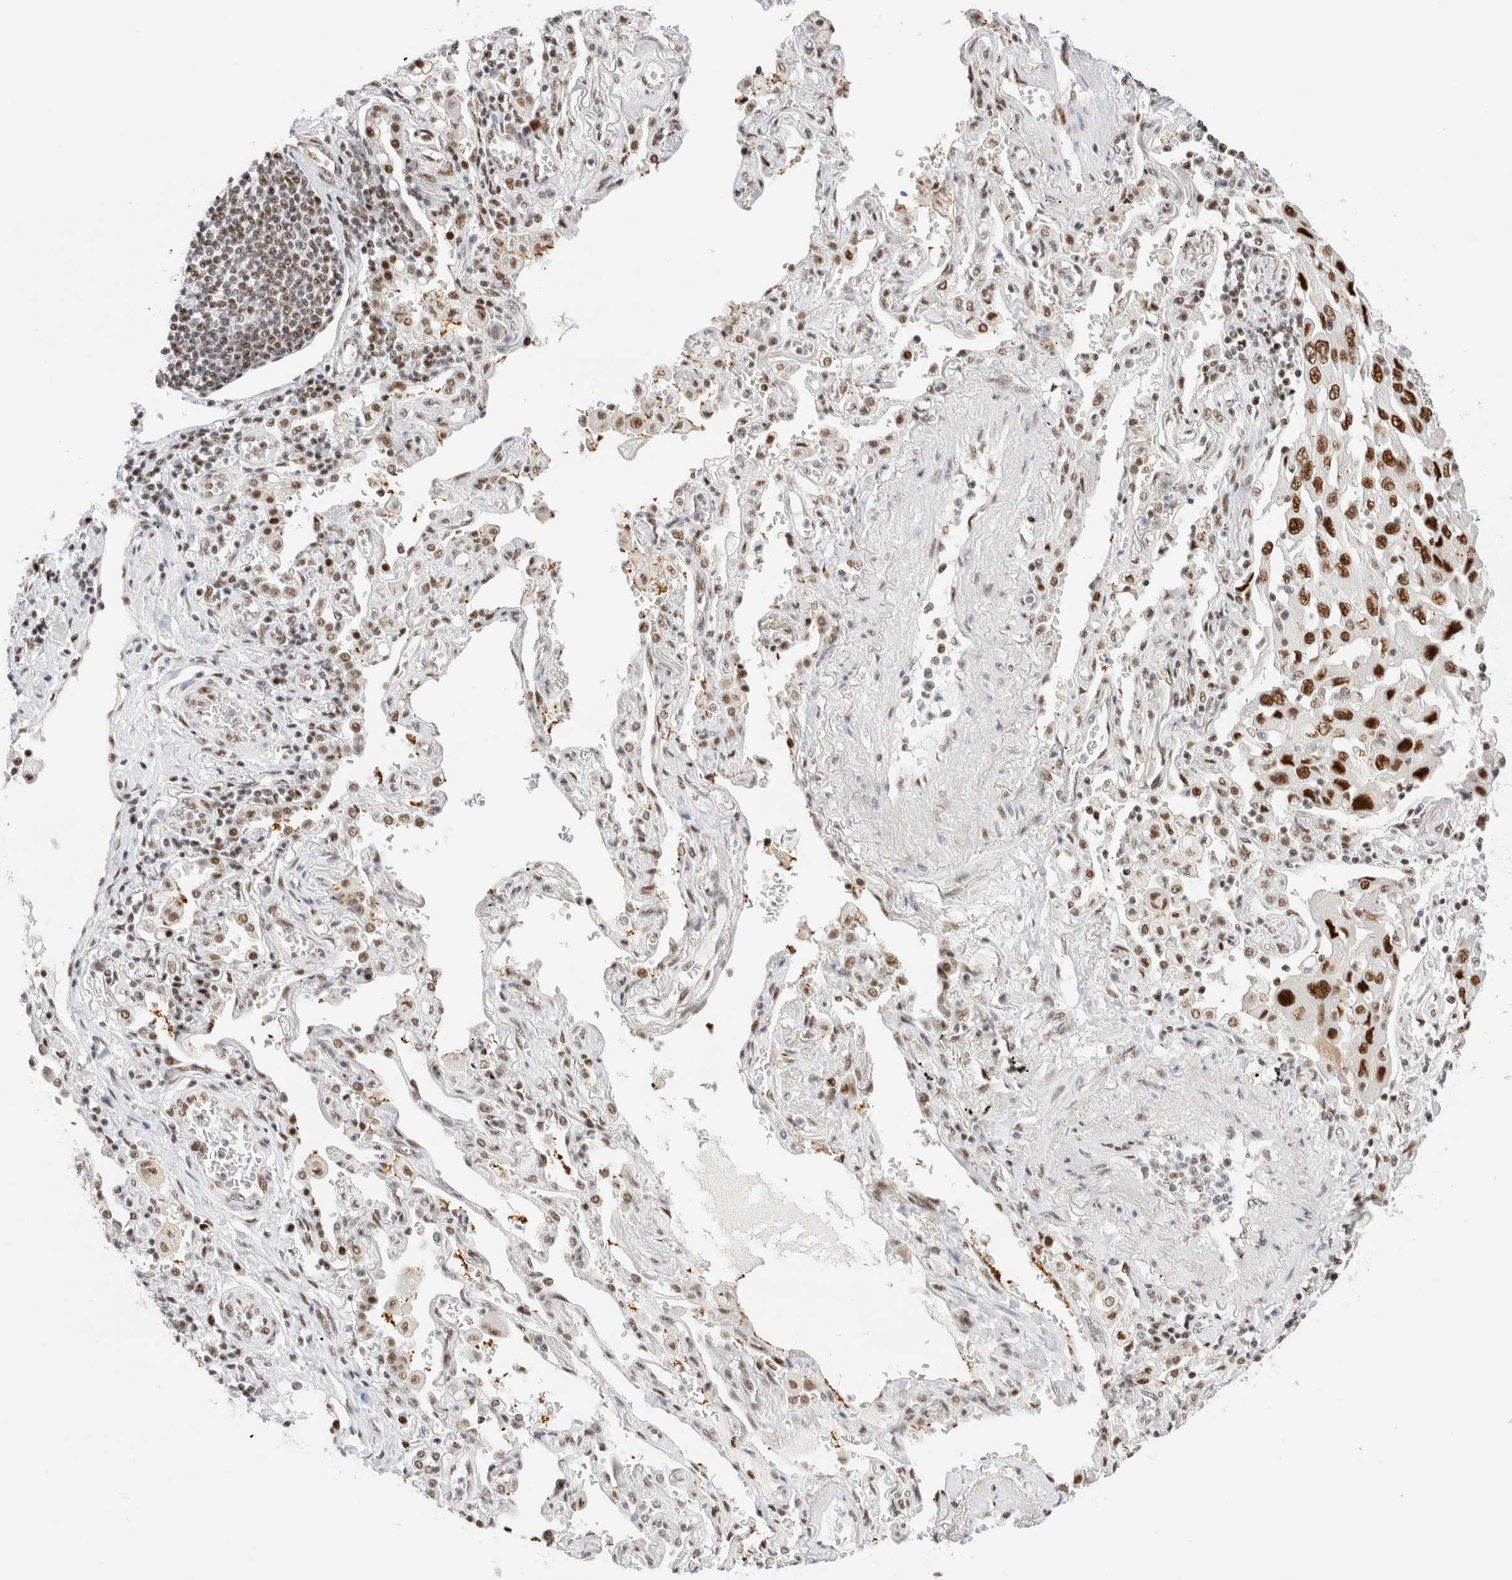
{"staining": {"intensity": "strong", "quantity": ">75%", "location": "nuclear"}, "tissue": "lung cancer", "cell_type": "Tumor cells", "image_type": "cancer", "snomed": [{"axis": "morphology", "description": "Adenocarcinoma, NOS"}, {"axis": "topography", "description": "Lung"}], "caption": "A histopathology image showing strong nuclear expression in about >75% of tumor cells in lung cancer, as visualized by brown immunohistochemical staining.", "gene": "ZNF282", "patient": {"sex": "female", "age": 65}}